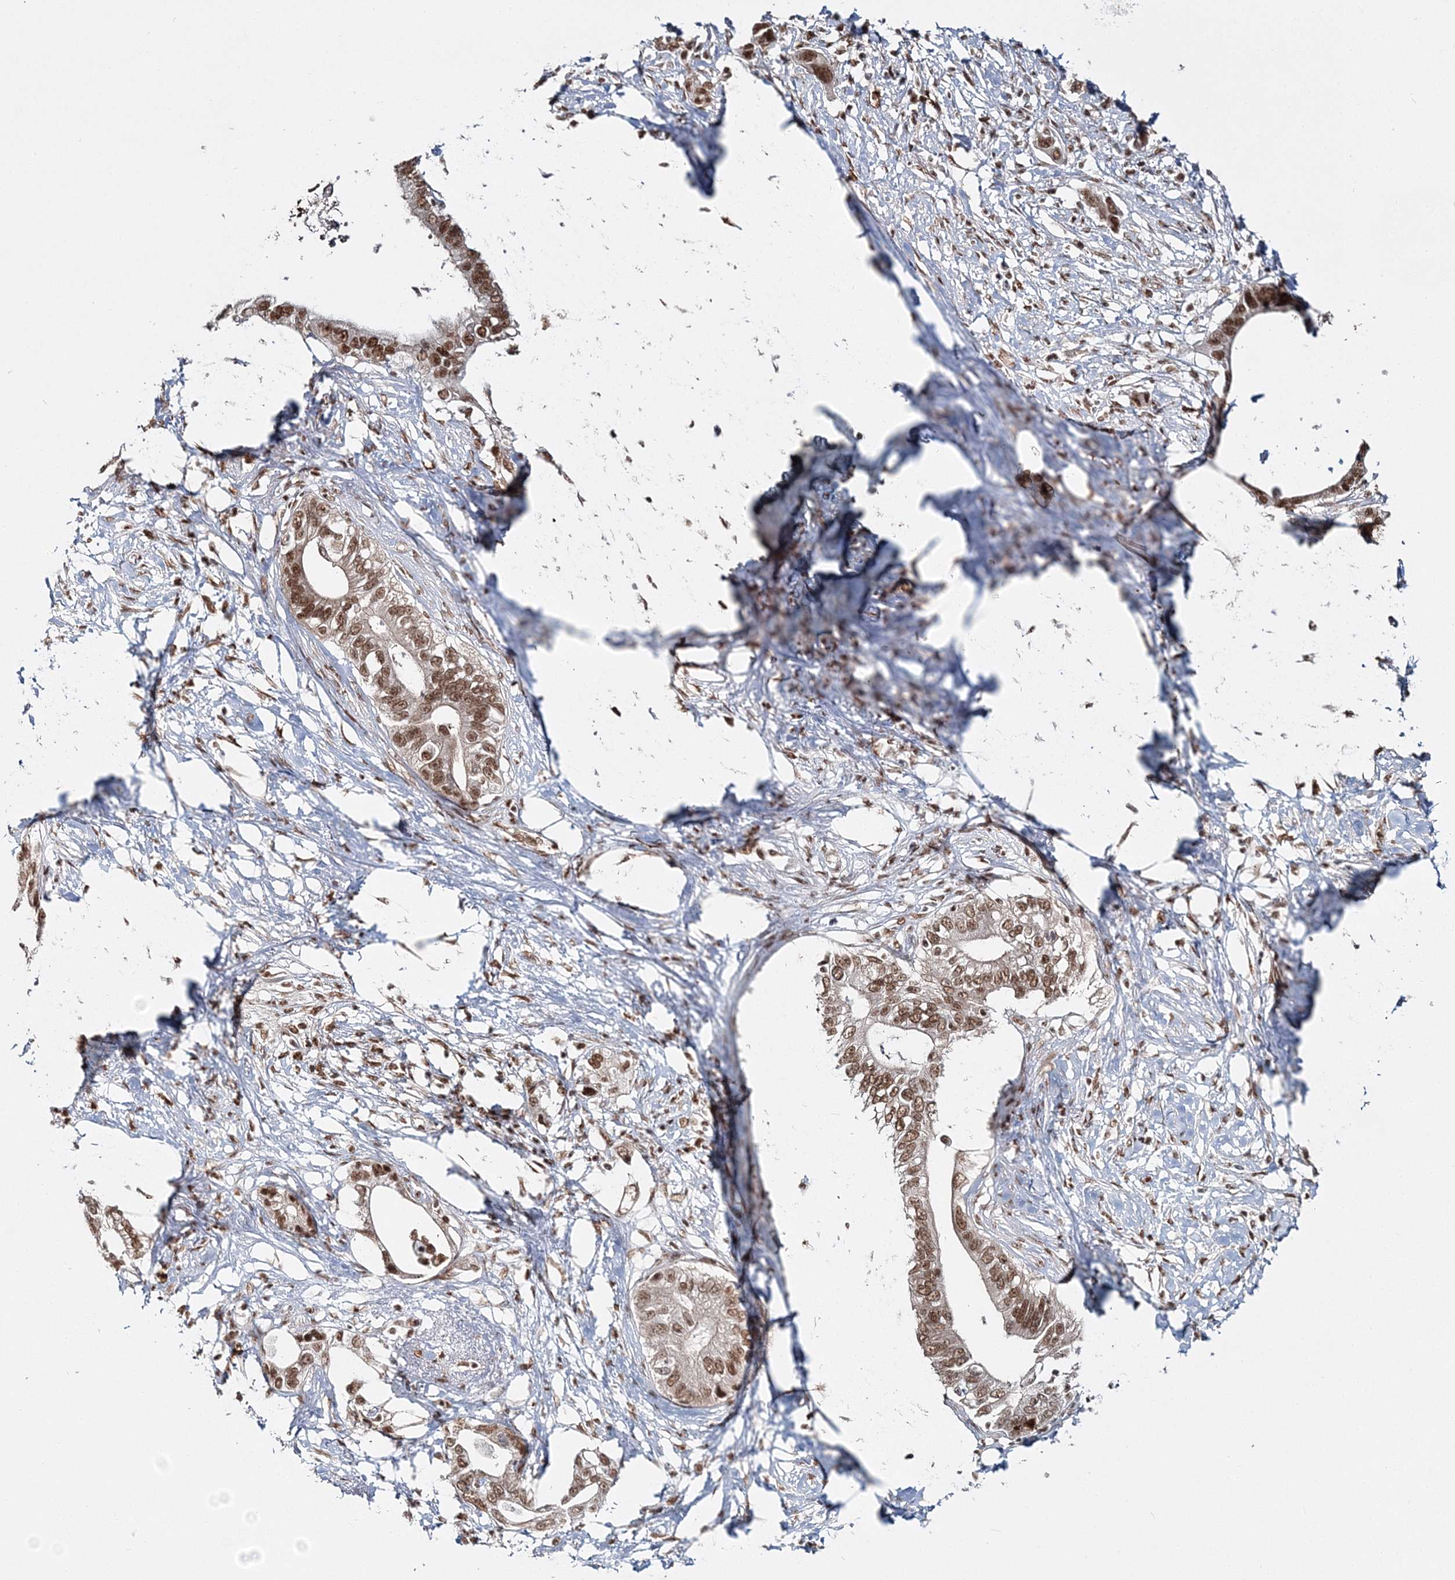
{"staining": {"intensity": "moderate", "quantity": ">75%", "location": "nuclear"}, "tissue": "pancreatic cancer", "cell_type": "Tumor cells", "image_type": "cancer", "snomed": [{"axis": "morphology", "description": "Normal tissue, NOS"}, {"axis": "morphology", "description": "Adenocarcinoma, NOS"}, {"axis": "topography", "description": "Pancreas"}, {"axis": "topography", "description": "Peripheral nerve tissue"}], "caption": "Immunohistochemistry staining of pancreatic adenocarcinoma, which shows medium levels of moderate nuclear positivity in about >75% of tumor cells indicating moderate nuclear protein expression. The staining was performed using DAB (brown) for protein detection and nuclei were counterstained in hematoxylin (blue).", "gene": "QRICH1", "patient": {"sex": "male", "age": 59}}